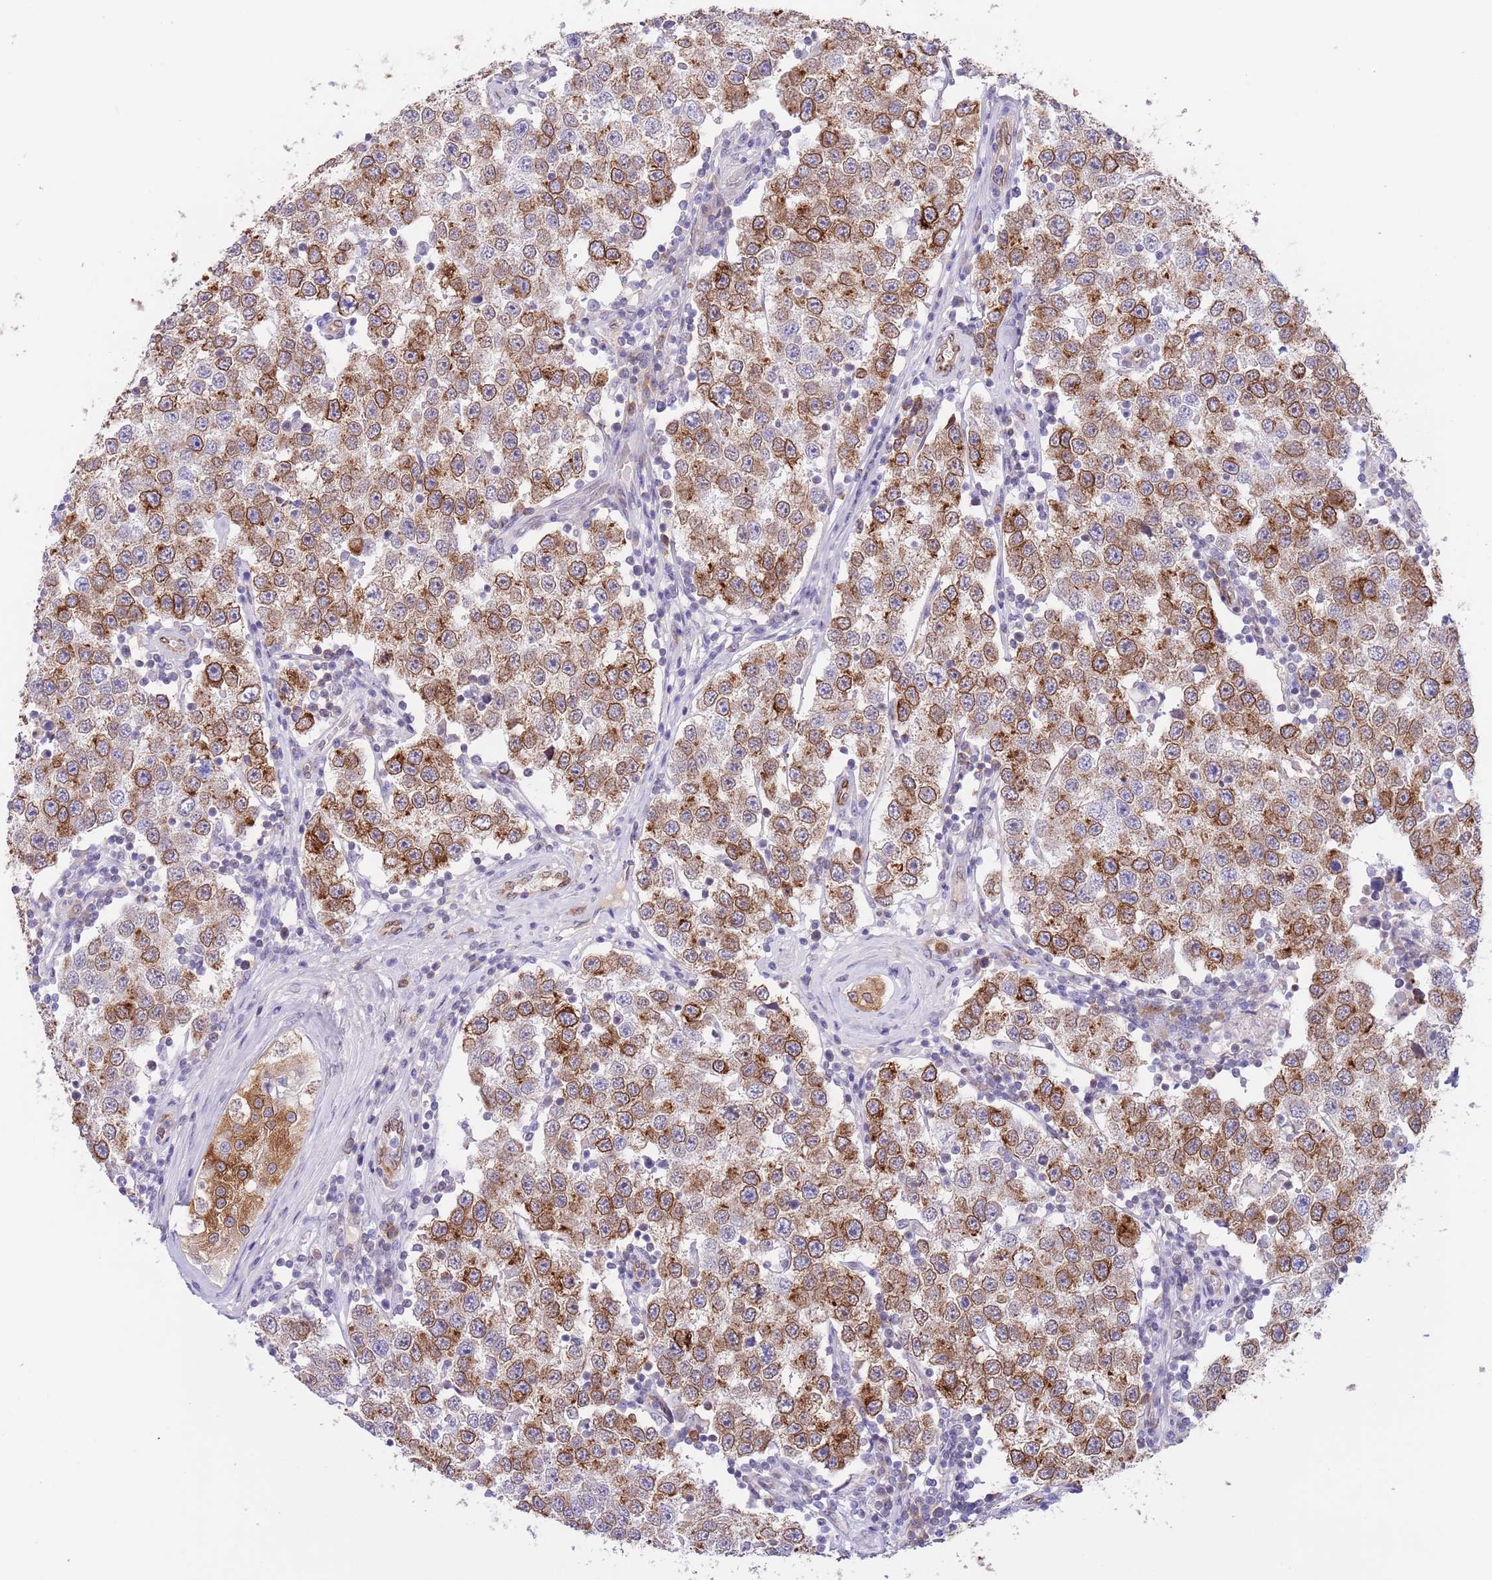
{"staining": {"intensity": "strong", "quantity": ">75%", "location": "cytoplasmic/membranous"}, "tissue": "testis cancer", "cell_type": "Tumor cells", "image_type": "cancer", "snomed": [{"axis": "morphology", "description": "Seminoma, NOS"}, {"axis": "topography", "description": "Testis"}], "caption": "A high-resolution image shows immunohistochemistry (IHC) staining of testis seminoma, which demonstrates strong cytoplasmic/membranous expression in about >75% of tumor cells.", "gene": "EBPL", "patient": {"sex": "male", "age": 34}}